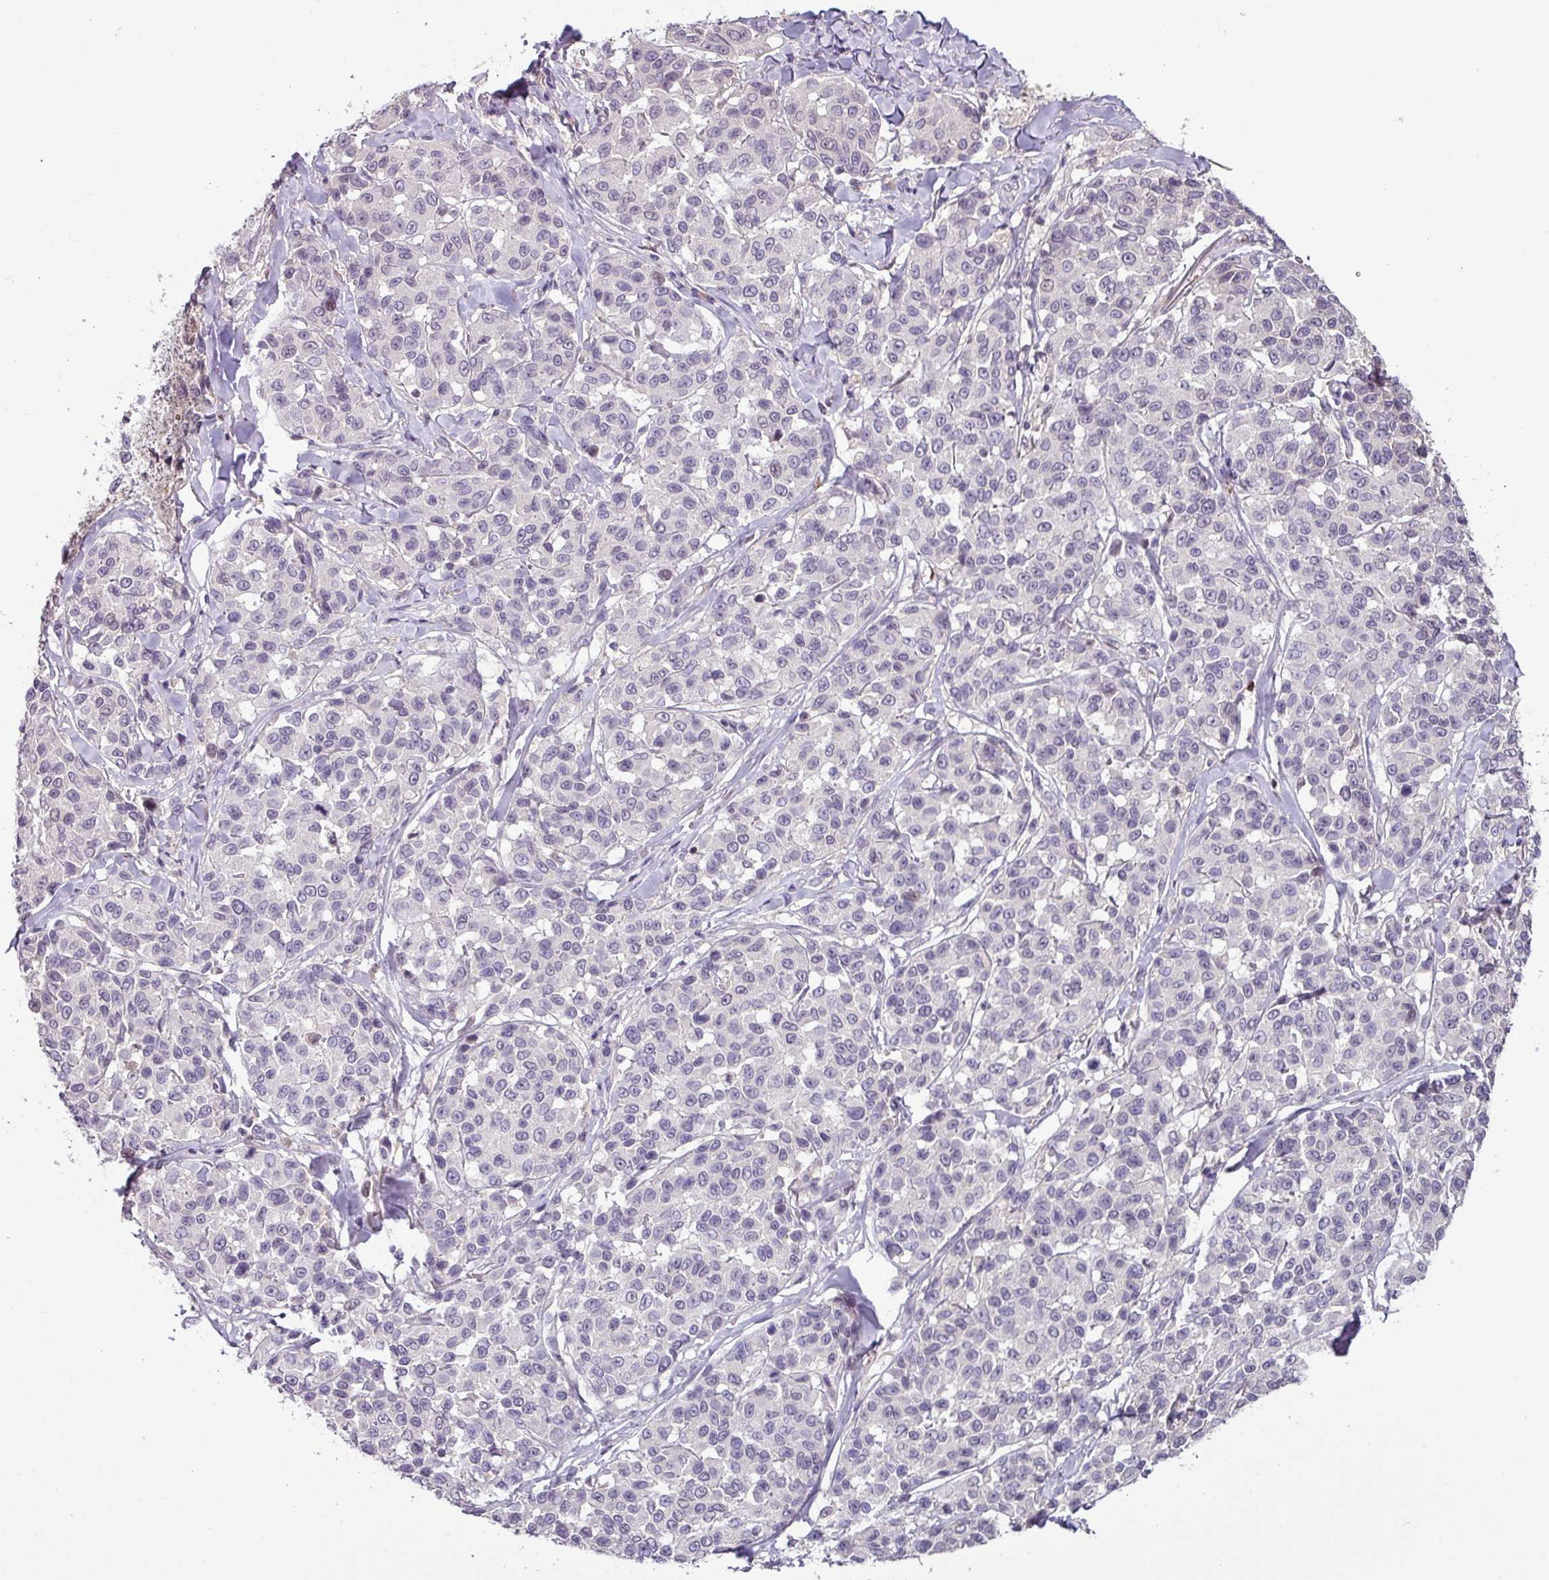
{"staining": {"intensity": "negative", "quantity": "none", "location": "none"}, "tissue": "melanoma", "cell_type": "Tumor cells", "image_type": "cancer", "snomed": [{"axis": "morphology", "description": "Malignant melanoma, NOS"}, {"axis": "topography", "description": "Skin"}], "caption": "There is no significant staining in tumor cells of malignant melanoma.", "gene": "SLC5A10", "patient": {"sex": "female", "age": 66}}